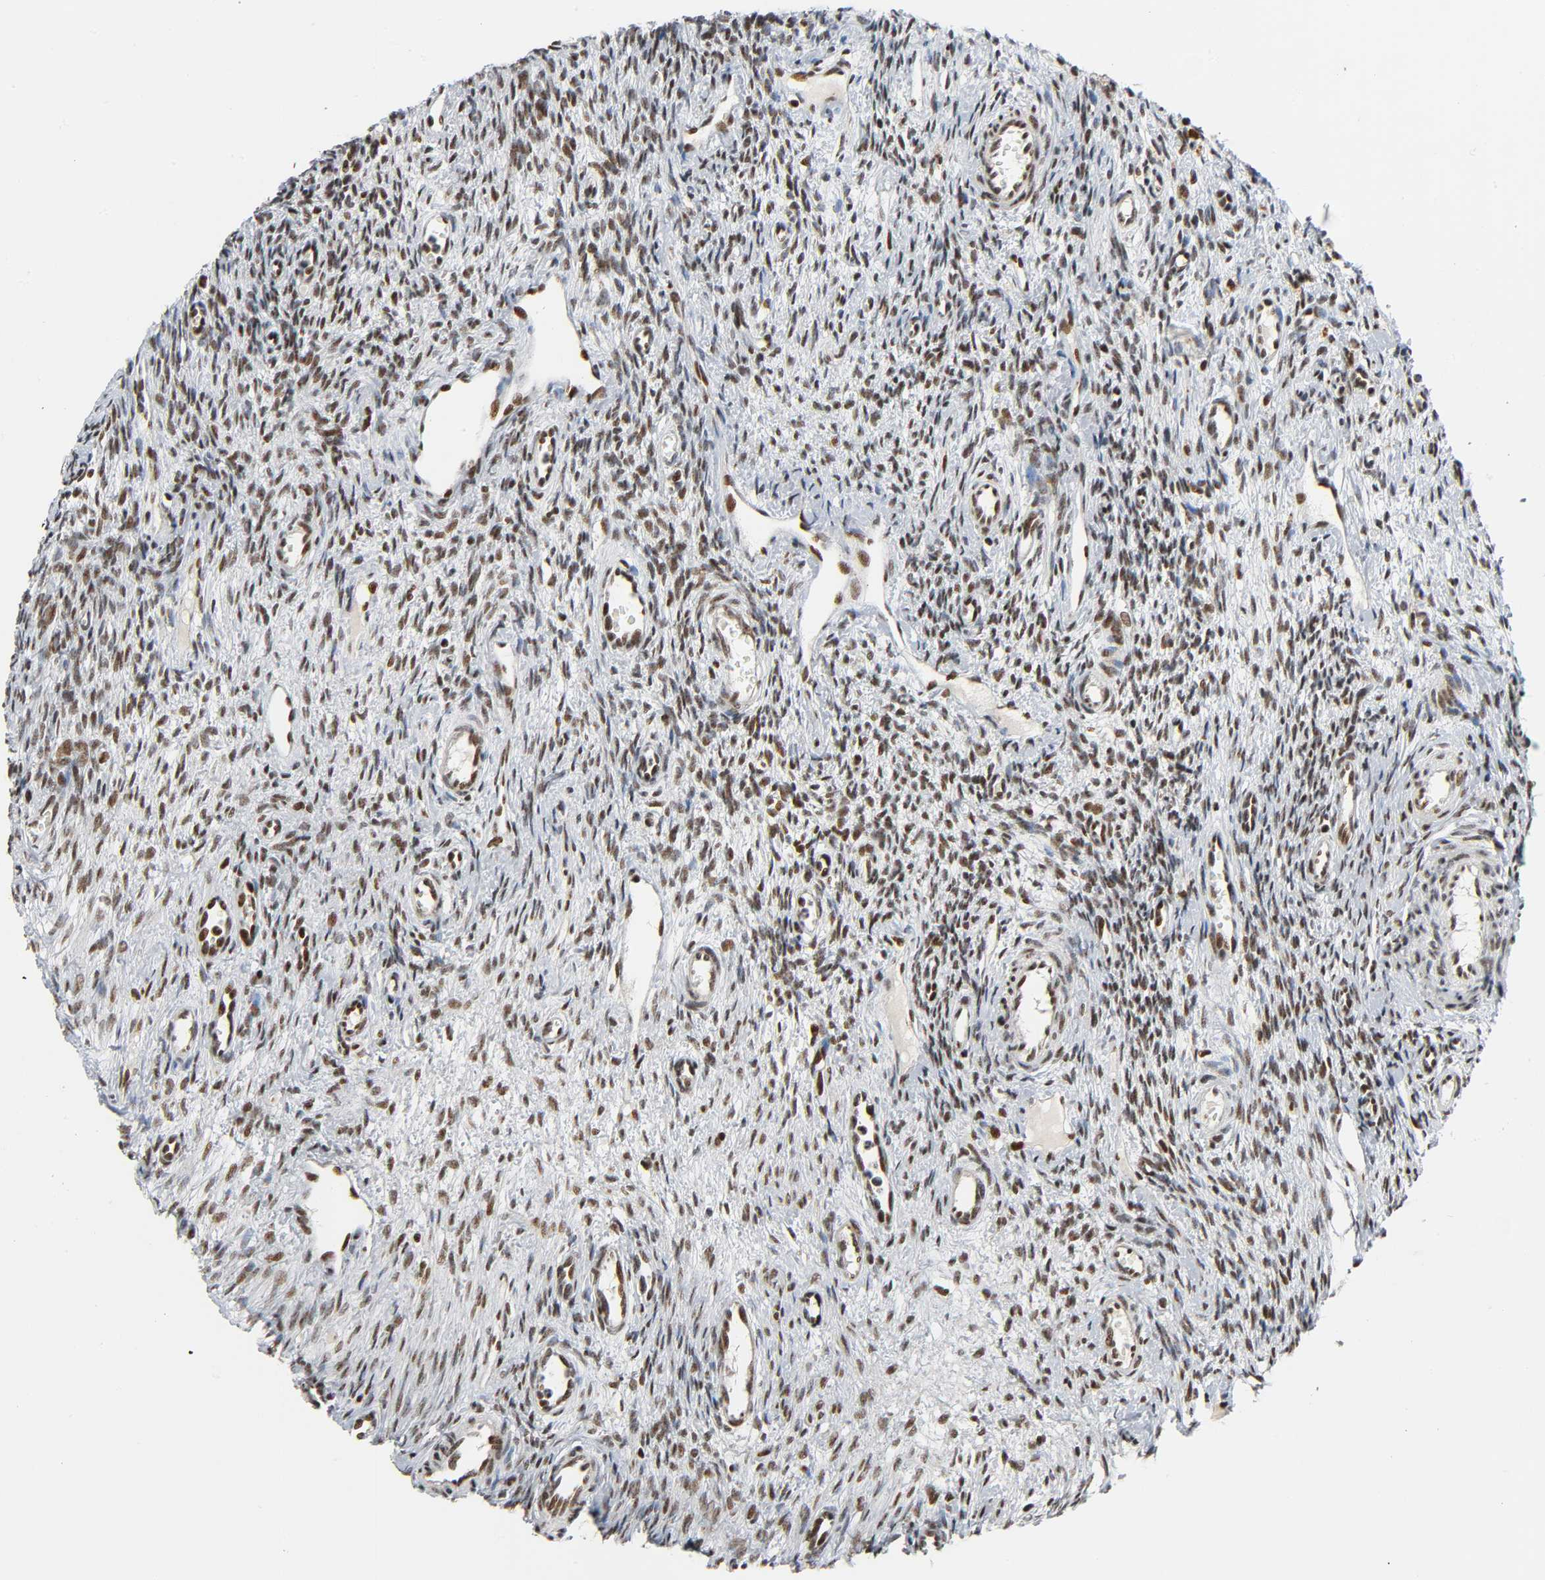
{"staining": {"intensity": "strong", "quantity": ">75%", "location": "nuclear"}, "tissue": "ovary", "cell_type": "Ovarian stroma cells", "image_type": "normal", "snomed": [{"axis": "morphology", "description": "Normal tissue, NOS"}, {"axis": "topography", "description": "Ovary"}], "caption": "Immunohistochemical staining of unremarkable ovary displays strong nuclear protein expression in approximately >75% of ovarian stroma cells.", "gene": "CDK9", "patient": {"sex": "female", "age": 33}}